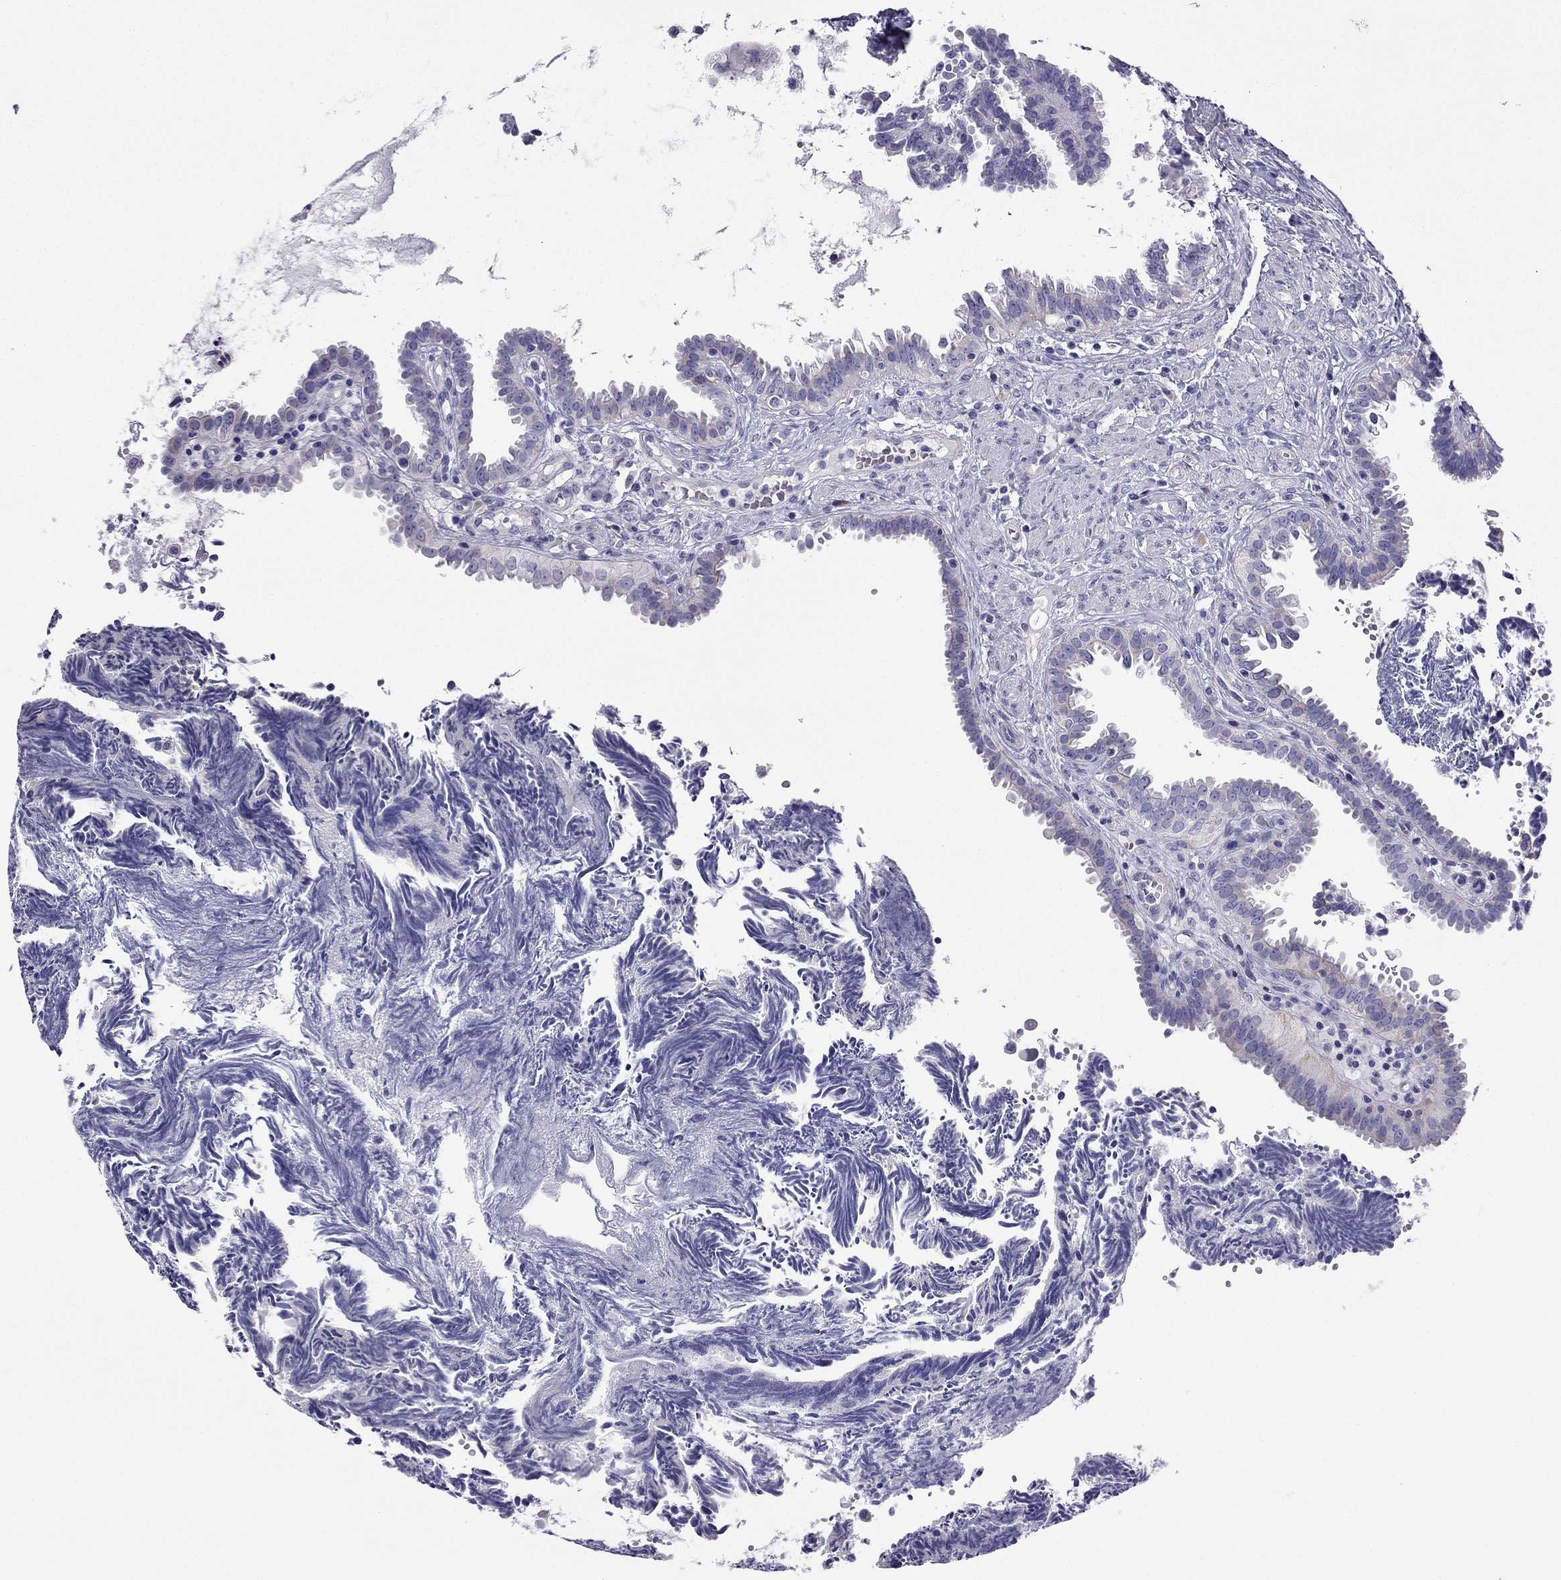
{"staining": {"intensity": "negative", "quantity": "none", "location": "none"}, "tissue": "fallopian tube", "cell_type": "Glandular cells", "image_type": "normal", "snomed": [{"axis": "morphology", "description": "Normal tissue, NOS"}, {"axis": "topography", "description": "Fallopian tube"}], "caption": "The micrograph displays no significant staining in glandular cells of fallopian tube.", "gene": "KIF5A", "patient": {"sex": "female", "age": 39}}